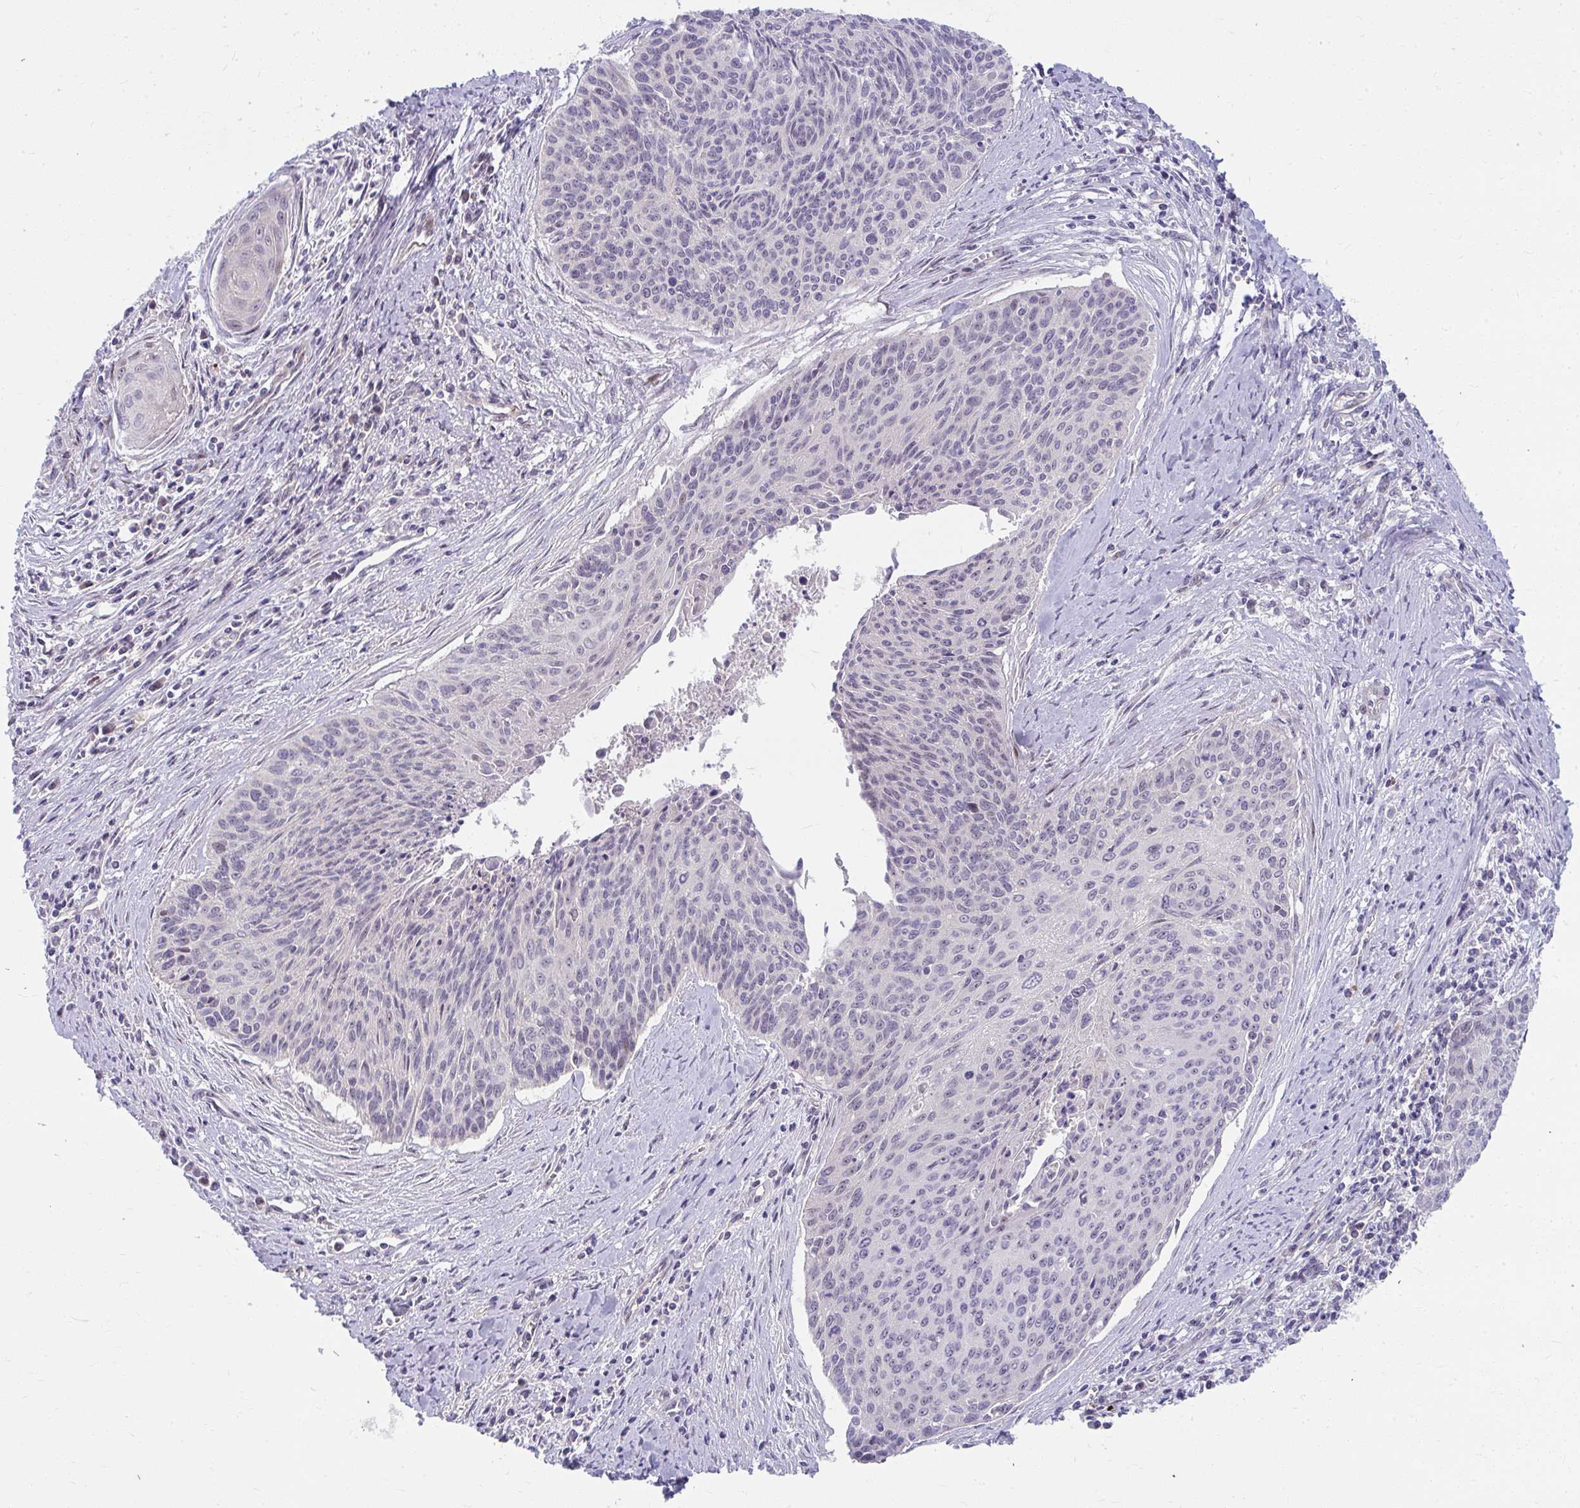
{"staining": {"intensity": "negative", "quantity": "none", "location": "none"}, "tissue": "cervical cancer", "cell_type": "Tumor cells", "image_type": "cancer", "snomed": [{"axis": "morphology", "description": "Squamous cell carcinoma, NOS"}, {"axis": "topography", "description": "Cervix"}], "caption": "Immunohistochemical staining of cervical cancer demonstrates no significant expression in tumor cells.", "gene": "MUS81", "patient": {"sex": "female", "age": 55}}